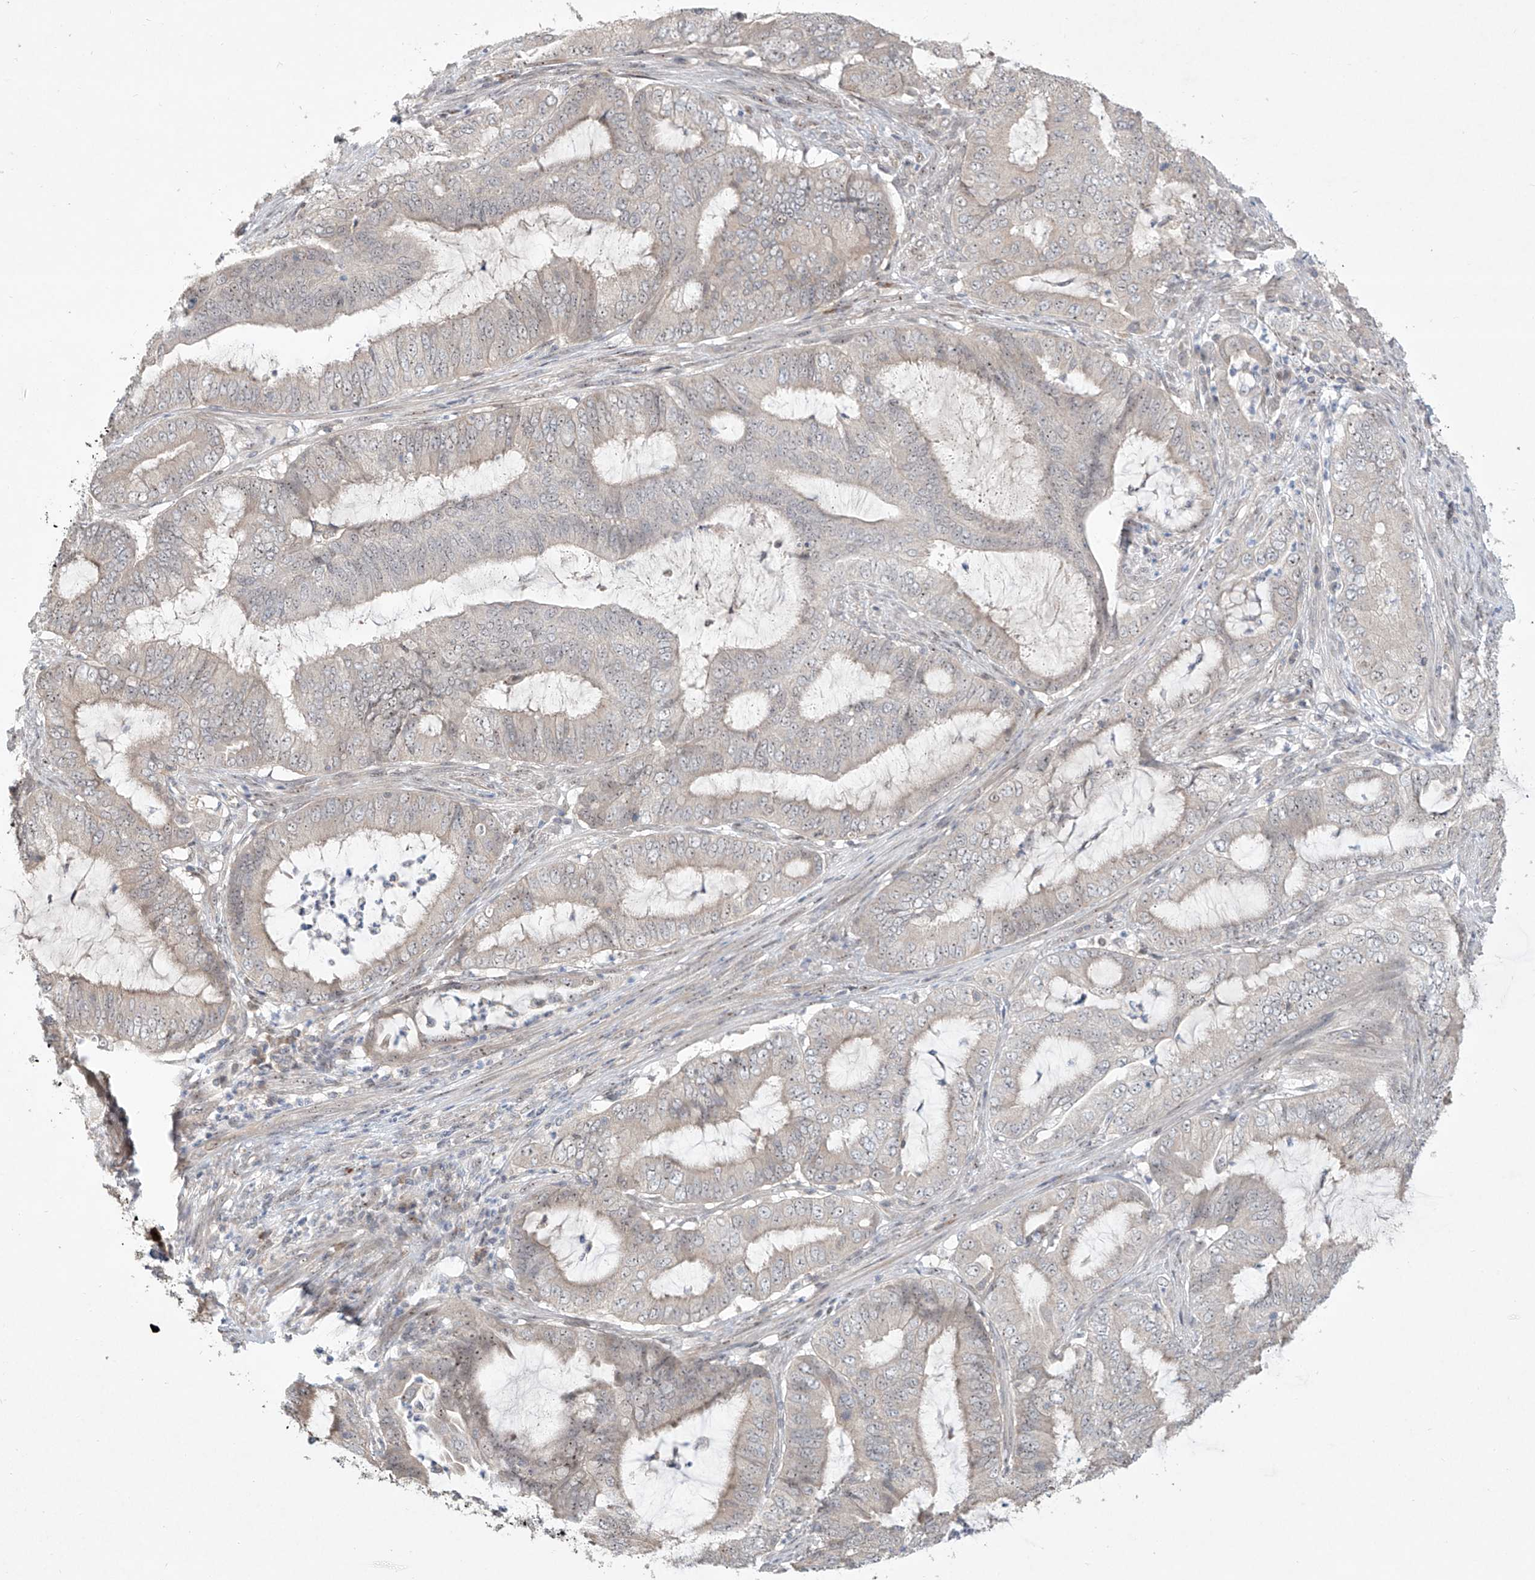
{"staining": {"intensity": "negative", "quantity": "none", "location": "none"}, "tissue": "endometrial cancer", "cell_type": "Tumor cells", "image_type": "cancer", "snomed": [{"axis": "morphology", "description": "Adenocarcinoma, NOS"}, {"axis": "topography", "description": "Endometrium"}], "caption": "DAB (3,3'-diaminobenzidine) immunohistochemical staining of human adenocarcinoma (endometrial) exhibits no significant staining in tumor cells.", "gene": "TASP1", "patient": {"sex": "female", "age": 51}}